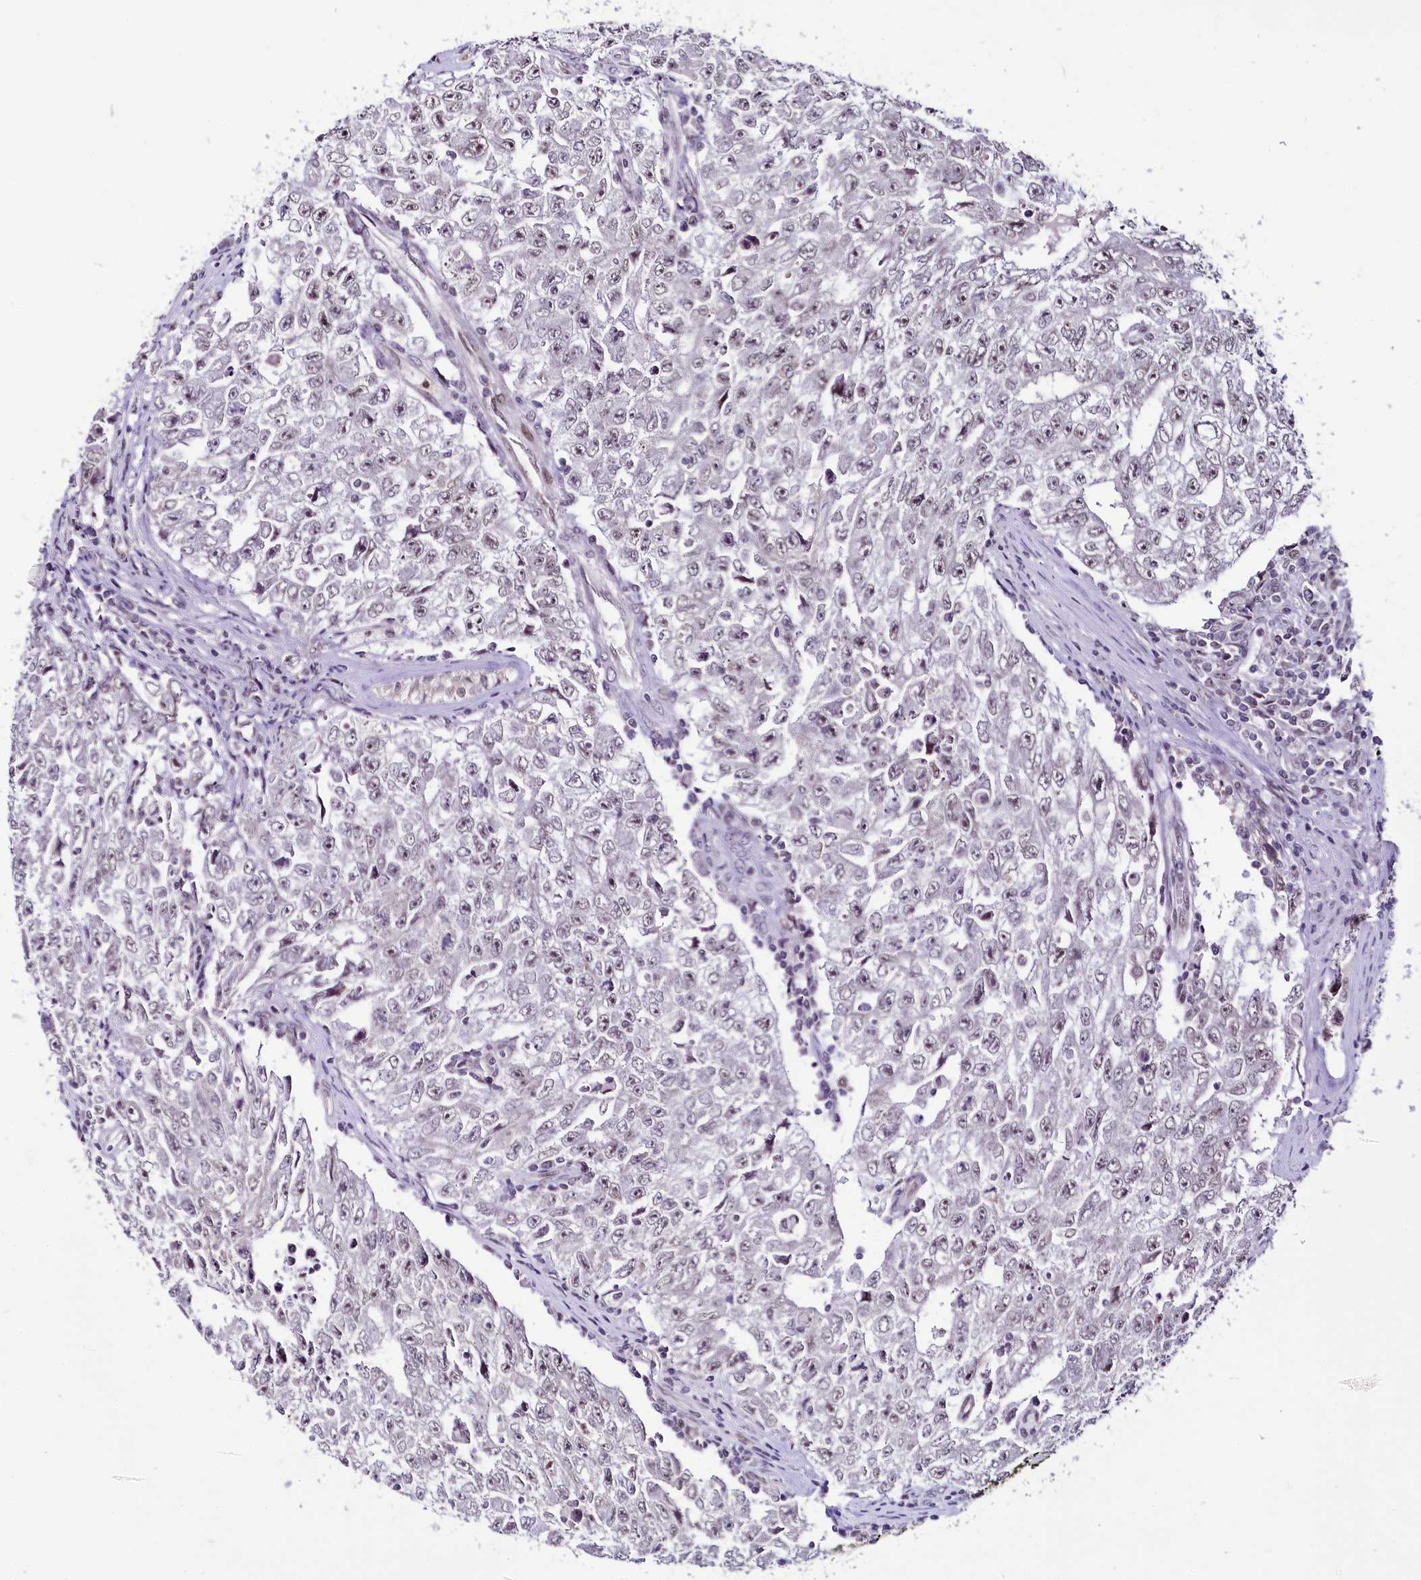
{"staining": {"intensity": "moderate", "quantity": "25%-75%", "location": "nuclear"}, "tissue": "testis cancer", "cell_type": "Tumor cells", "image_type": "cancer", "snomed": [{"axis": "morphology", "description": "Carcinoma, Embryonal, NOS"}, {"axis": "topography", "description": "Testis"}], "caption": "Protein expression analysis of embryonal carcinoma (testis) demonstrates moderate nuclear staining in approximately 25%-75% of tumor cells.", "gene": "SCAF11", "patient": {"sex": "male", "age": 17}}